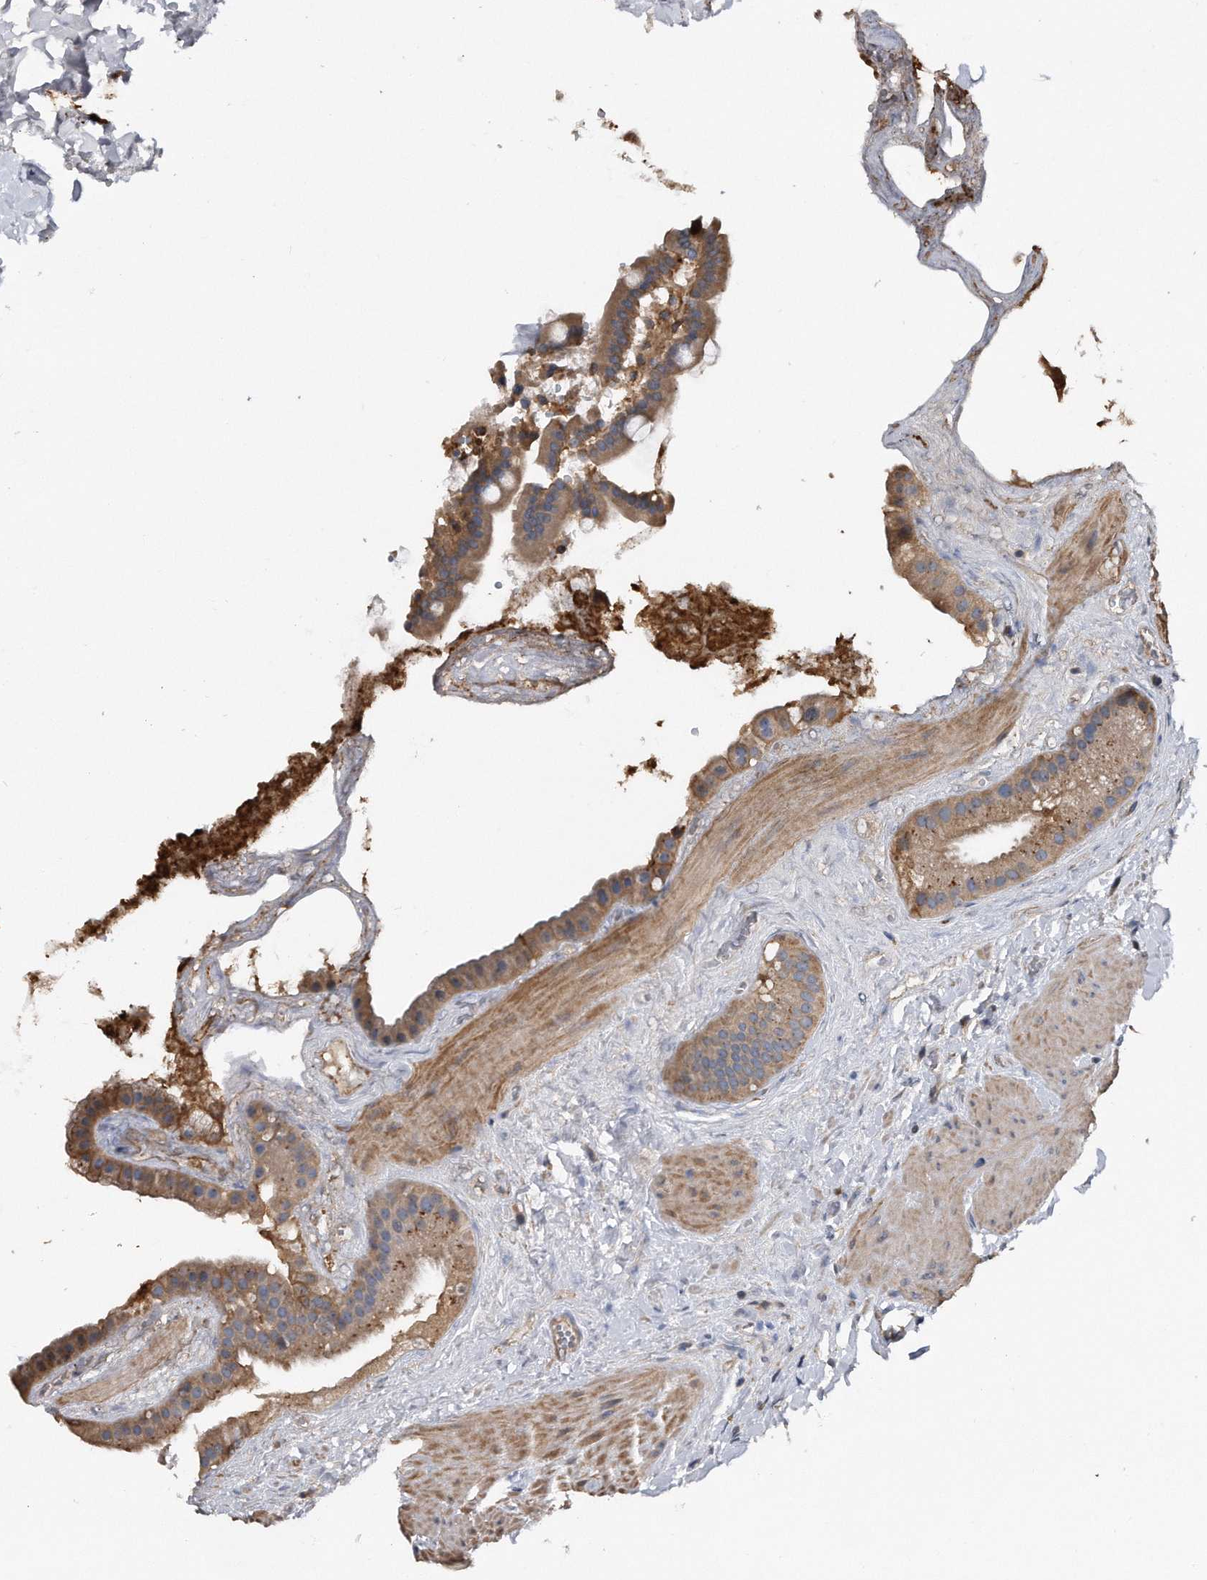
{"staining": {"intensity": "moderate", "quantity": ">75%", "location": "cytoplasmic/membranous"}, "tissue": "gallbladder", "cell_type": "Glandular cells", "image_type": "normal", "snomed": [{"axis": "morphology", "description": "Normal tissue, NOS"}, {"axis": "topography", "description": "Gallbladder"}], "caption": "DAB (3,3'-diaminobenzidine) immunohistochemical staining of benign human gallbladder demonstrates moderate cytoplasmic/membranous protein positivity in approximately >75% of glandular cells.", "gene": "KCND3", "patient": {"sex": "male", "age": 55}}